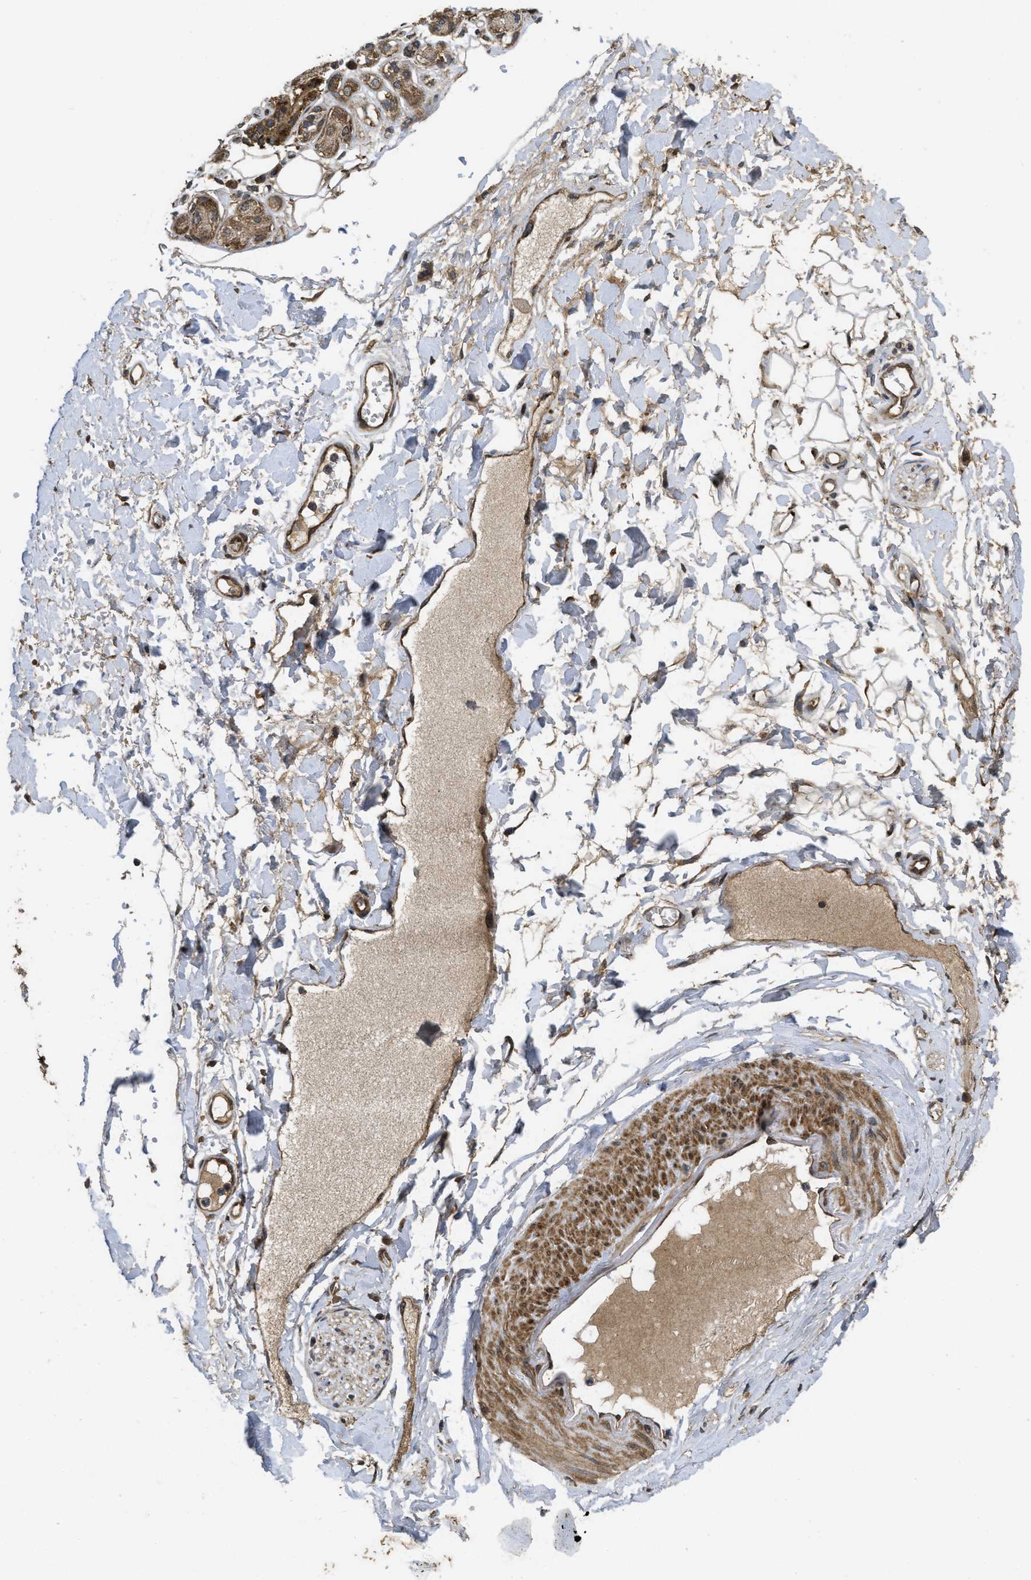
{"staining": {"intensity": "weak", "quantity": ">75%", "location": "cytoplasmic/membranous"}, "tissue": "adipose tissue", "cell_type": "Adipocytes", "image_type": "normal", "snomed": [{"axis": "morphology", "description": "Normal tissue, NOS"}, {"axis": "morphology", "description": "Inflammation, NOS"}, {"axis": "topography", "description": "Salivary gland"}, {"axis": "topography", "description": "Peripheral nerve tissue"}], "caption": "Adipose tissue stained with DAB IHC reveals low levels of weak cytoplasmic/membranous staining in approximately >75% of adipocytes.", "gene": "FZD6", "patient": {"sex": "female", "age": 75}}